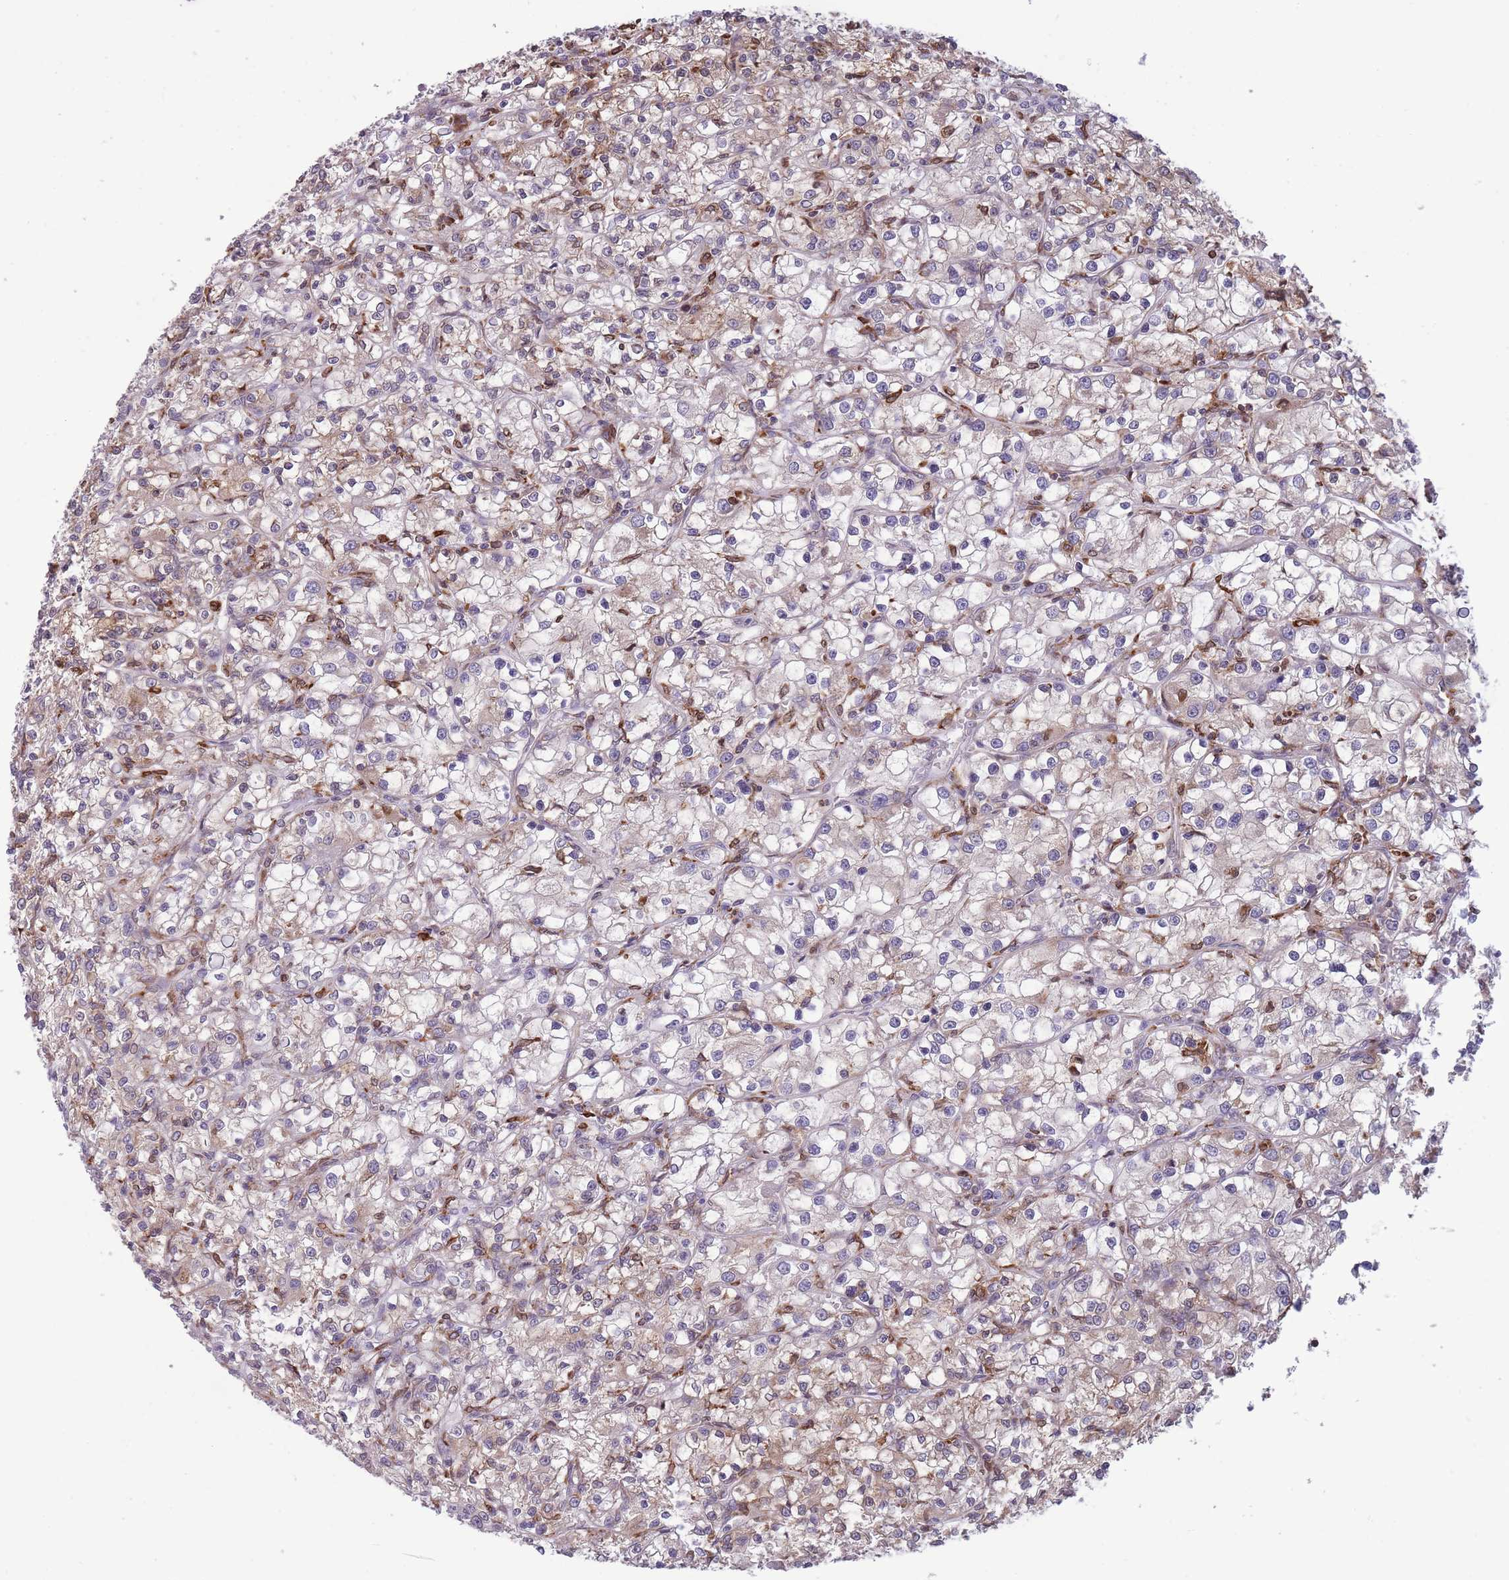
{"staining": {"intensity": "weak", "quantity": "25%-75%", "location": "cytoplasmic/membranous"}, "tissue": "renal cancer", "cell_type": "Tumor cells", "image_type": "cancer", "snomed": [{"axis": "morphology", "description": "Adenocarcinoma, NOS"}, {"axis": "topography", "description": "Kidney"}], "caption": "The image displays immunohistochemical staining of renal adenocarcinoma. There is weak cytoplasmic/membranous expression is identified in about 25%-75% of tumor cells.", "gene": "TMEM121", "patient": {"sex": "female", "age": 59}}